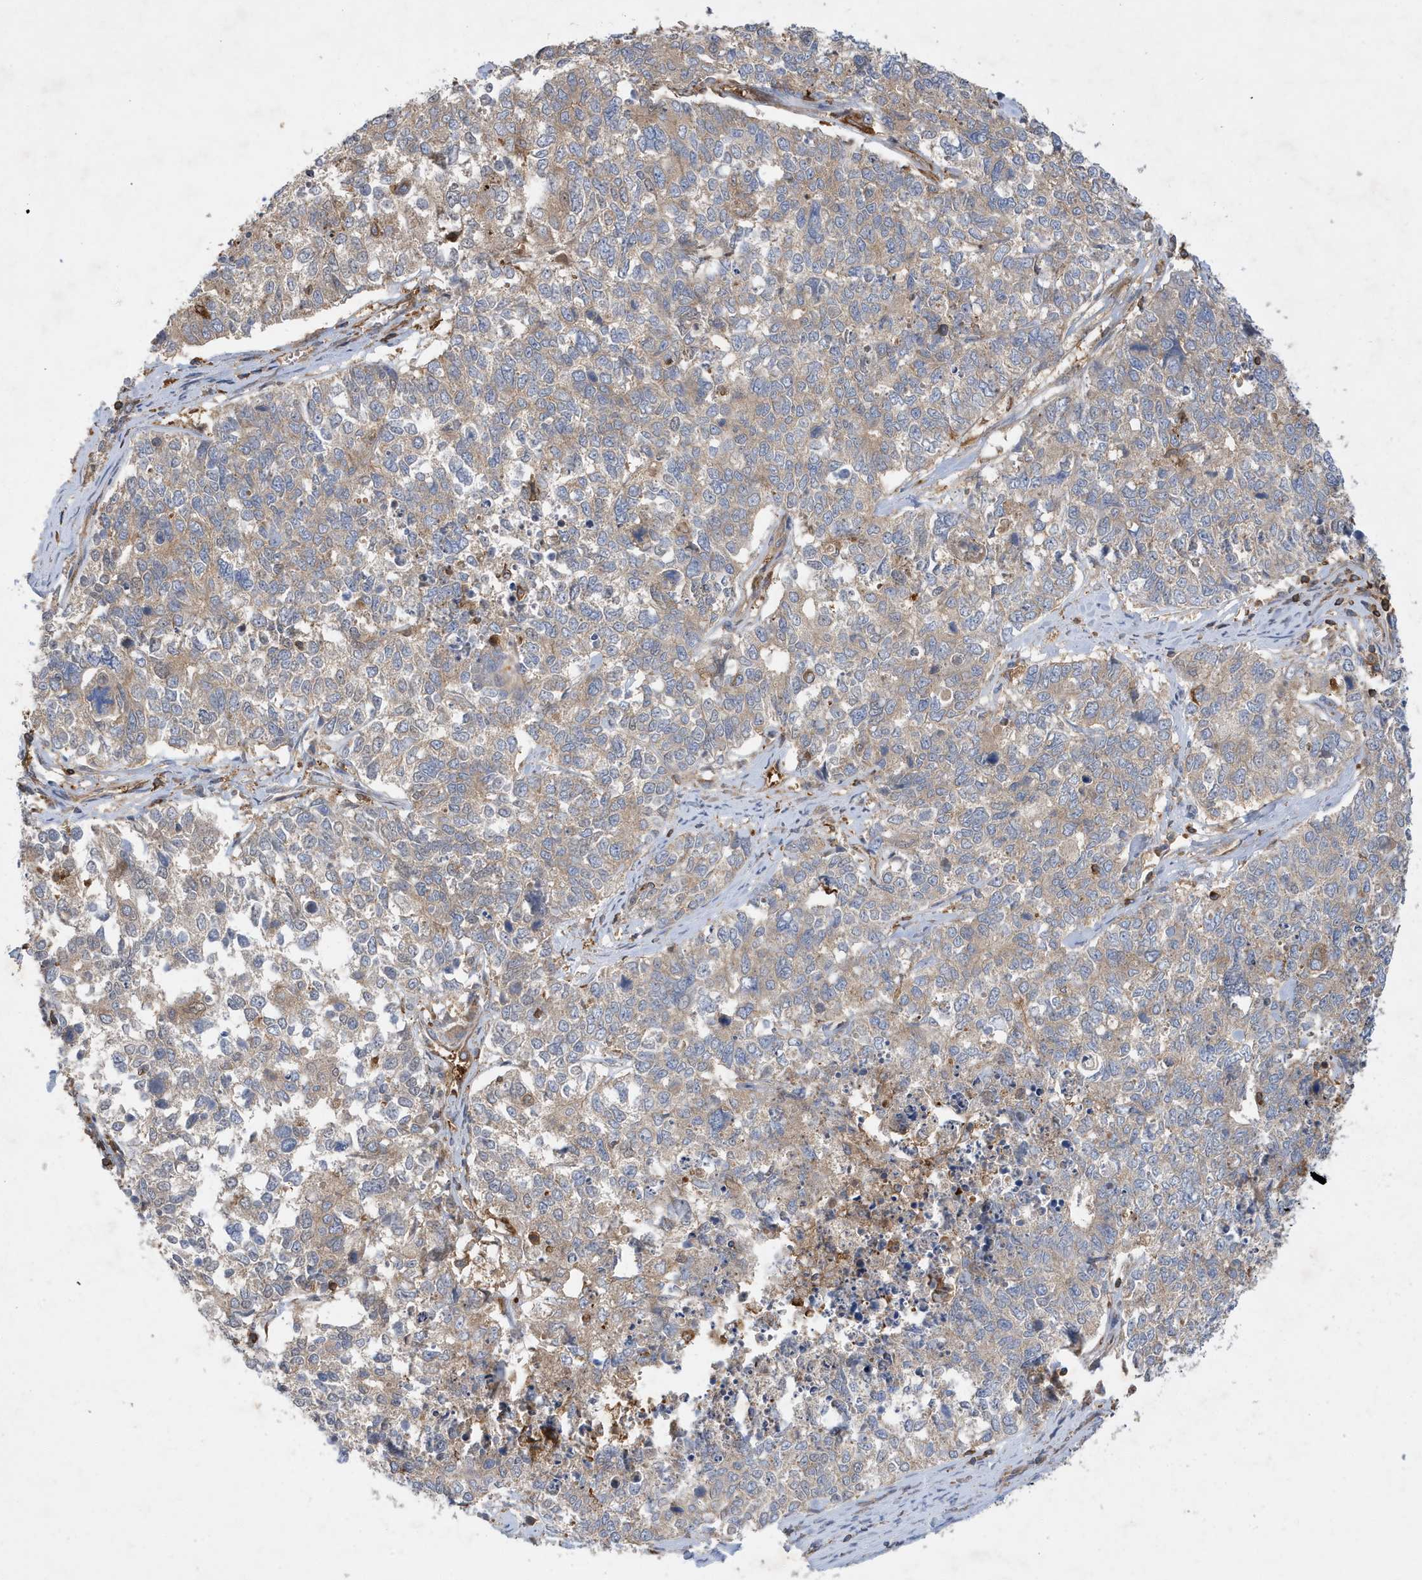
{"staining": {"intensity": "weak", "quantity": "25%-75%", "location": "cytoplasmic/membranous"}, "tissue": "cervical cancer", "cell_type": "Tumor cells", "image_type": "cancer", "snomed": [{"axis": "morphology", "description": "Squamous cell carcinoma, NOS"}, {"axis": "topography", "description": "Cervix"}], "caption": "High-magnification brightfield microscopy of cervical cancer stained with DAB (brown) and counterstained with hematoxylin (blue). tumor cells exhibit weak cytoplasmic/membranous expression is present in about25%-75% of cells.", "gene": "LAPTM4A", "patient": {"sex": "female", "age": 63}}